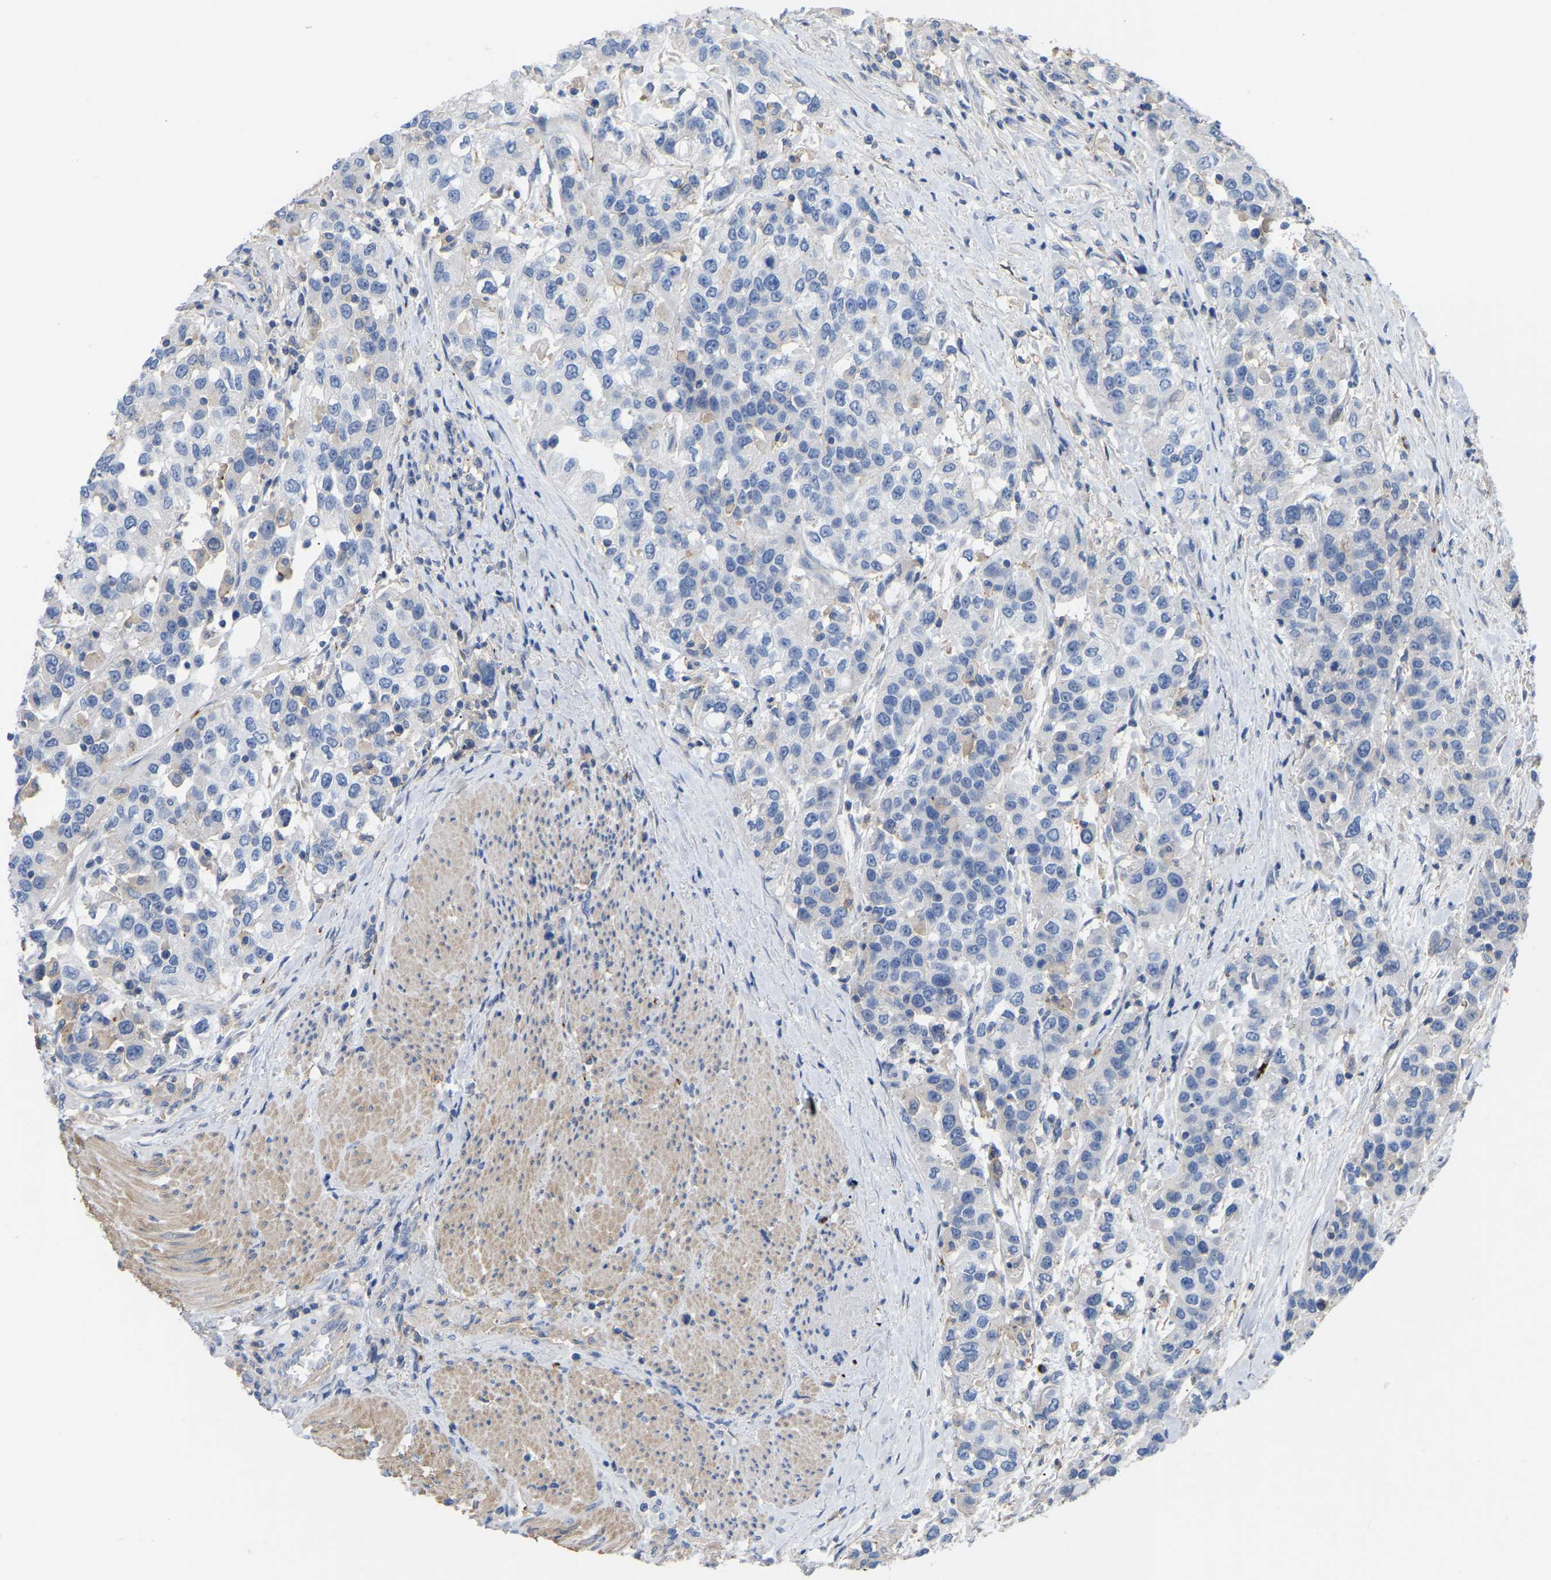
{"staining": {"intensity": "negative", "quantity": "none", "location": "none"}, "tissue": "urothelial cancer", "cell_type": "Tumor cells", "image_type": "cancer", "snomed": [{"axis": "morphology", "description": "Urothelial carcinoma, High grade"}, {"axis": "topography", "description": "Urinary bladder"}], "caption": "The histopathology image displays no significant expression in tumor cells of urothelial cancer.", "gene": "ZNF449", "patient": {"sex": "female", "age": 80}}